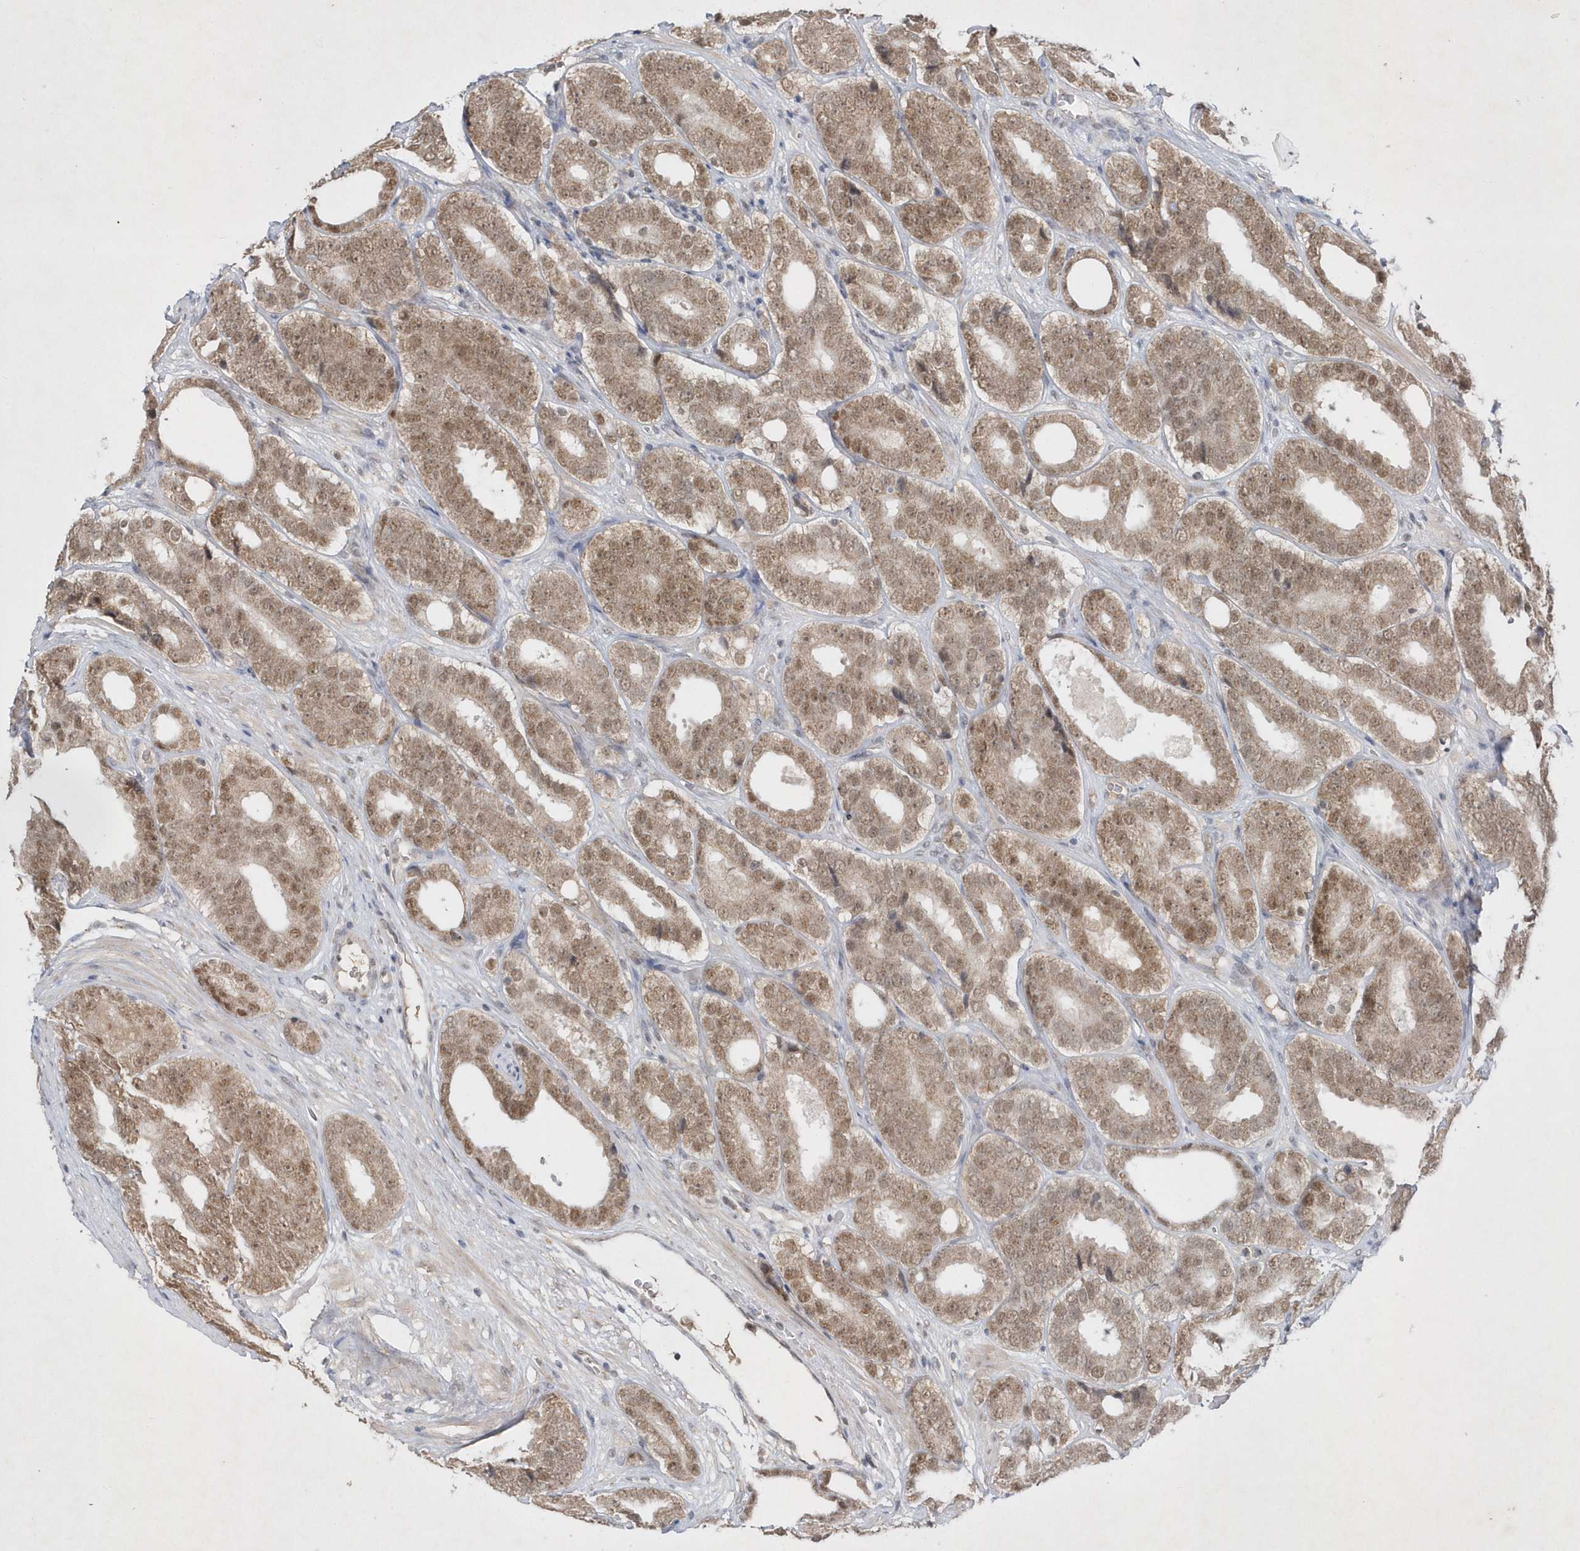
{"staining": {"intensity": "moderate", "quantity": ">75%", "location": "cytoplasmic/membranous,nuclear"}, "tissue": "prostate cancer", "cell_type": "Tumor cells", "image_type": "cancer", "snomed": [{"axis": "morphology", "description": "Adenocarcinoma, High grade"}, {"axis": "topography", "description": "Prostate"}], "caption": "Immunohistochemistry (IHC) (DAB (3,3'-diaminobenzidine)) staining of human prostate adenocarcinoma (high-grade) exhibits moderate cytoplasmic/membranous and nuclear protein staining in approximately >75% of tumor cells.", "gene": "CPSF3", "patient": {"sex": "male", "age": 56}}